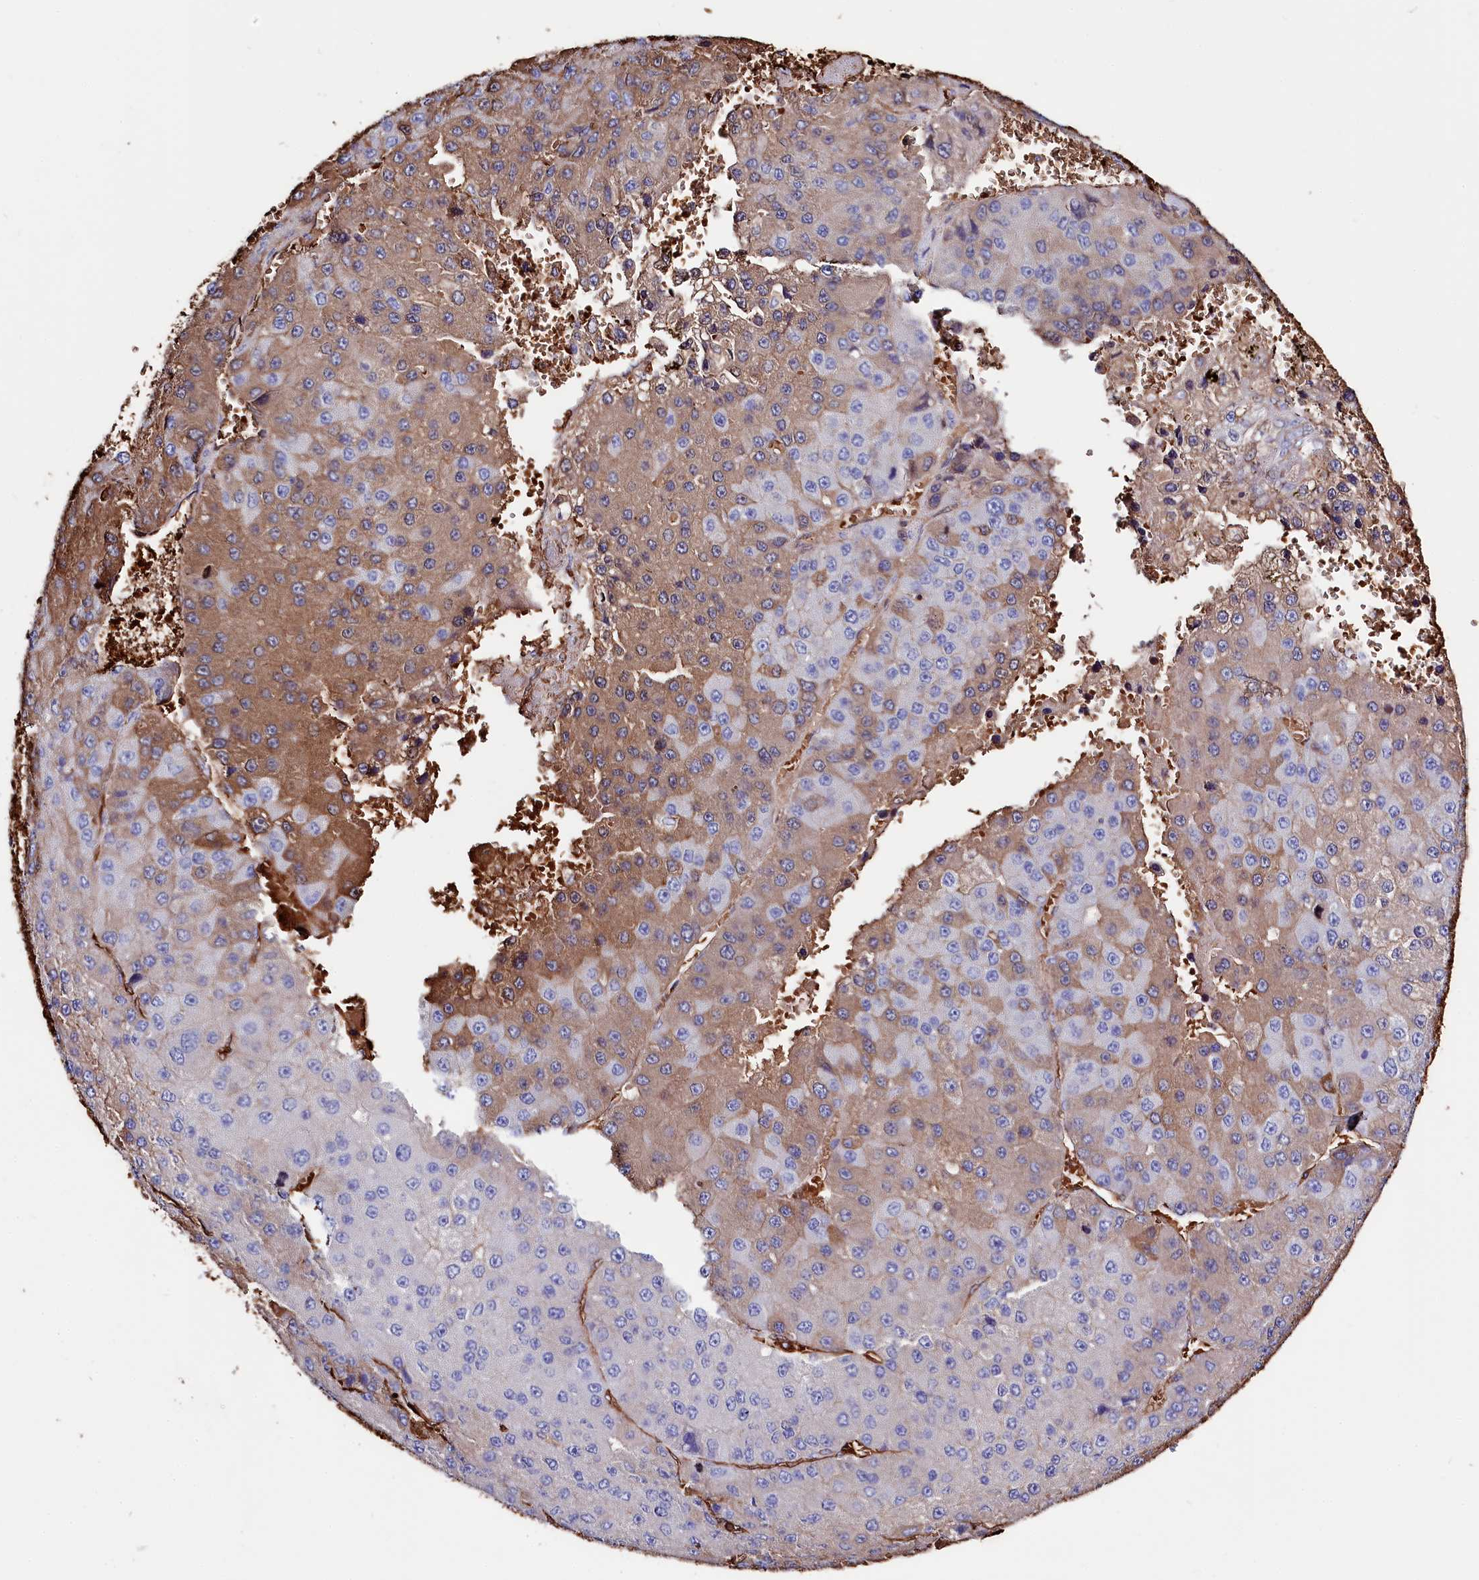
{"staining": {"intensity": "moderate", "quantity": "25%-75%", "location": "cytoplasmic/membranous"}, "tissue": "liver cancer", "cell_type": "Tumor cells", "image_type": "cancer", "snomed": [{"axis": "morphology", "description": "Carcinoma, Hepatocellular, NOS"}, {"axis": "topography", "description": "Liver"}], "caption": "Liver cancer (hepatocellular carcinoma) stained with a protein marker demonstrates moderate staining in tumor cells.", "gene": "RPUSD3", "patient": {"sex": "female", "age": 73}}